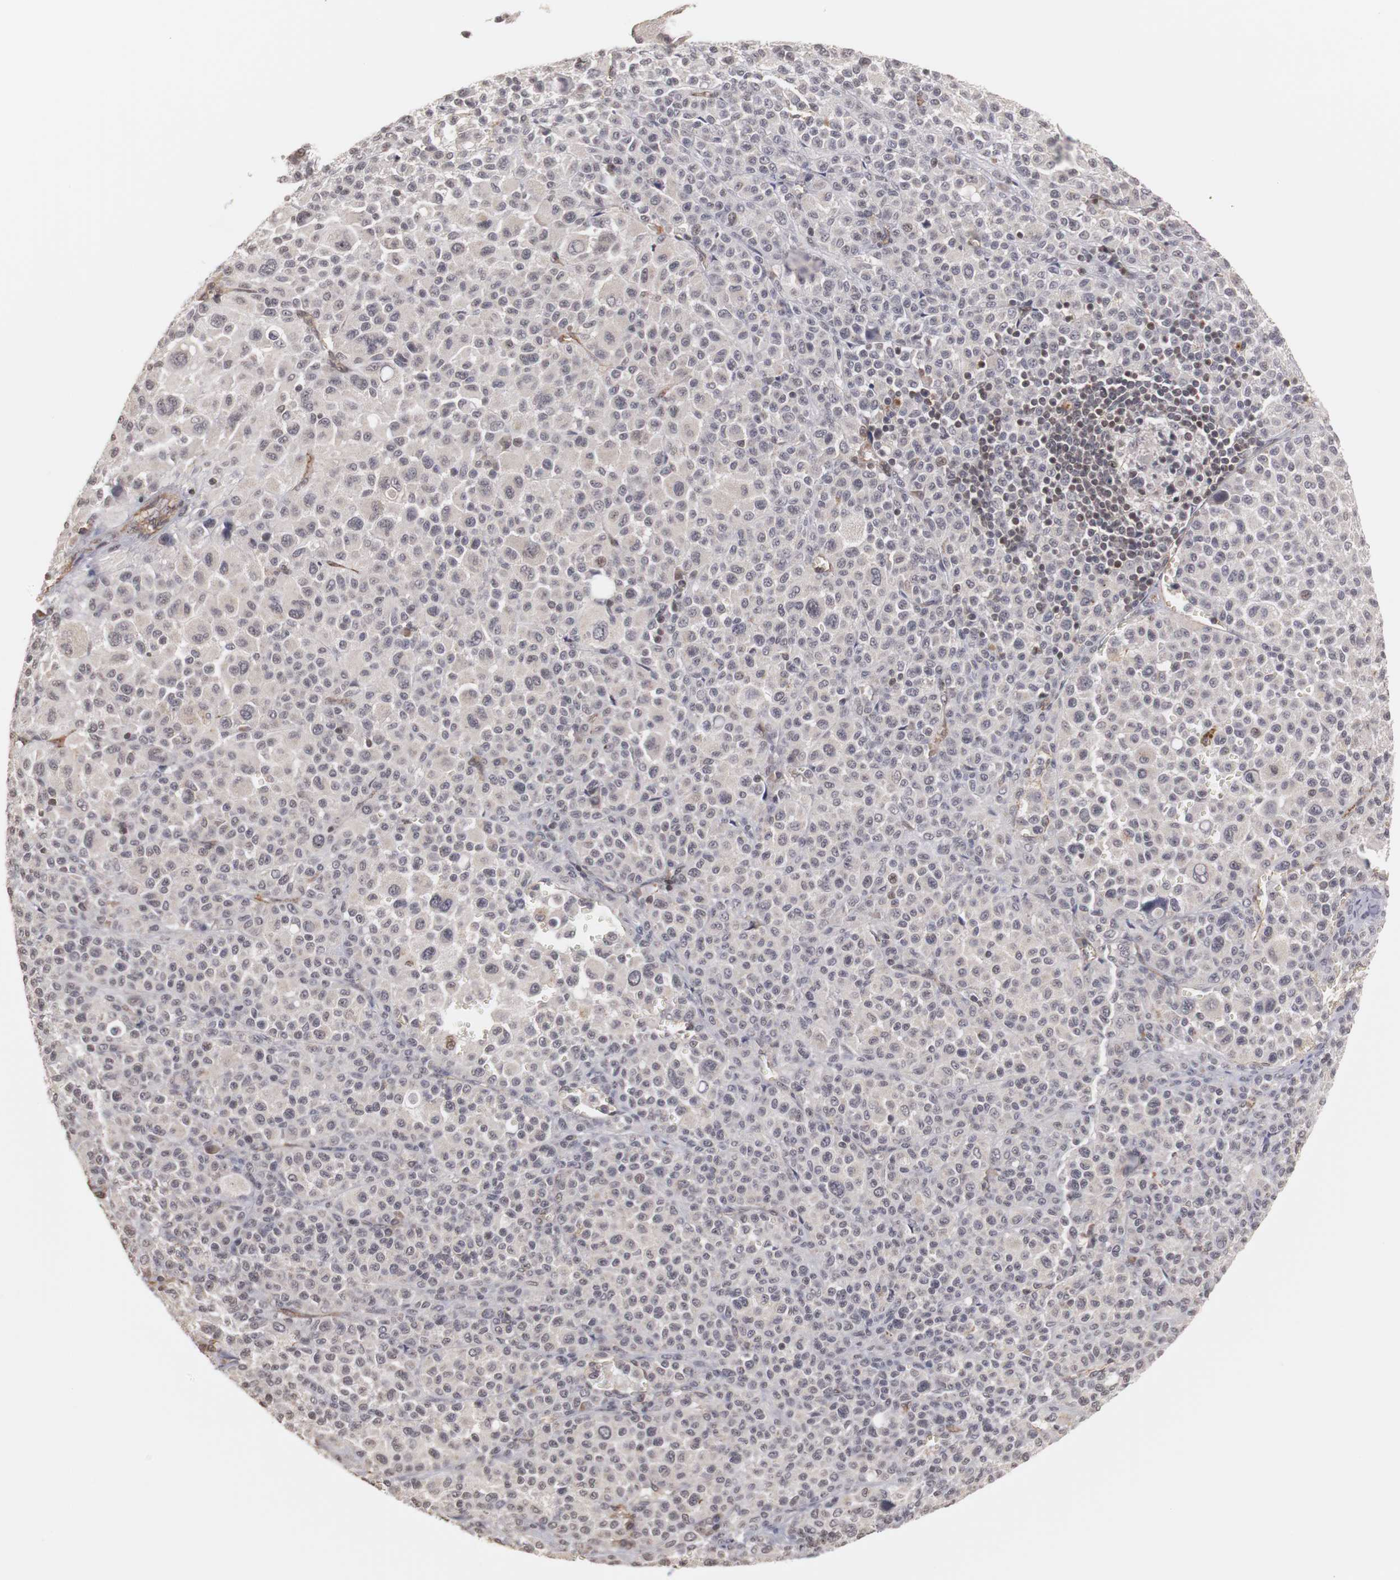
{"staining": {"intensity": "negative", "quantity": "none", "location": "none"}, "tissue": "melanoma", "cell_type": "Tumor cells", "image_type": "cancer", "snomed": [{"axis": "morphology", "description": "Malignant melanoma, Metastatic site"}, {"axis": "topography", "description": "Skin"}], "caption": "This micrograph is of malignant melanoma (metastatic site) stained with immunohistochemistry to label a protein in brown with the nuclei are counter-stained blue. There is no expression in tumor cells.", "gene": "PLEKHA1", "patient": {"sex": "female", "age": 74}}